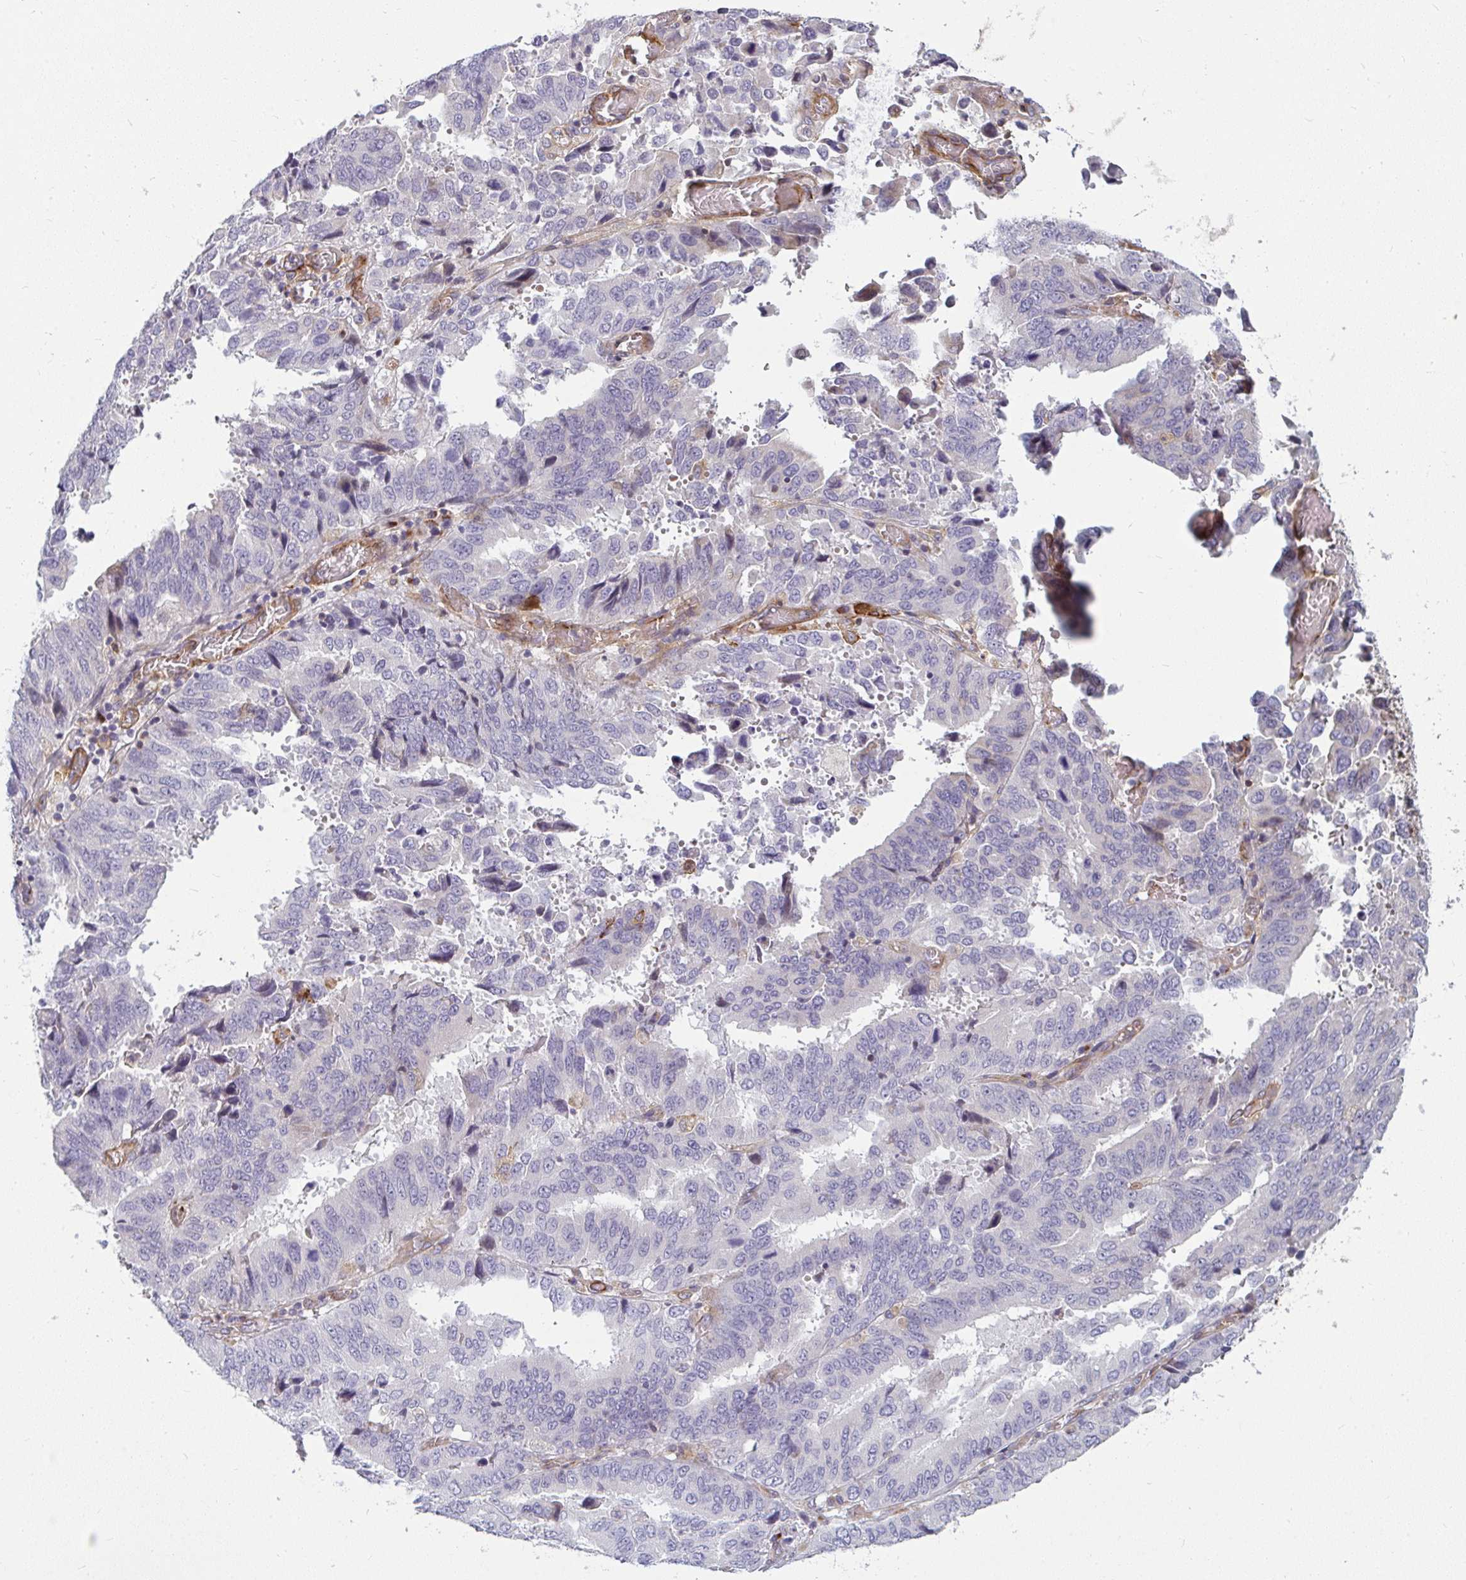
{"staining": {"intensity": "negative", "quantity": "none", "location": "none"}, "tissue": "stomach cancer", "cell_type": "Tumor cells", "image_type": "cancer", "snomed": [{"axis": "morphology", "description": "Adenocarcinoma, NOS"}, {"axis": "topography", "description": "Stomach, upper"}], "caption": "Tumor cells are negative for protein expression in human adenocarcinoma (stomach).", "gene": "IFIT3", "patient": {"sex": "male", "age": 74}}